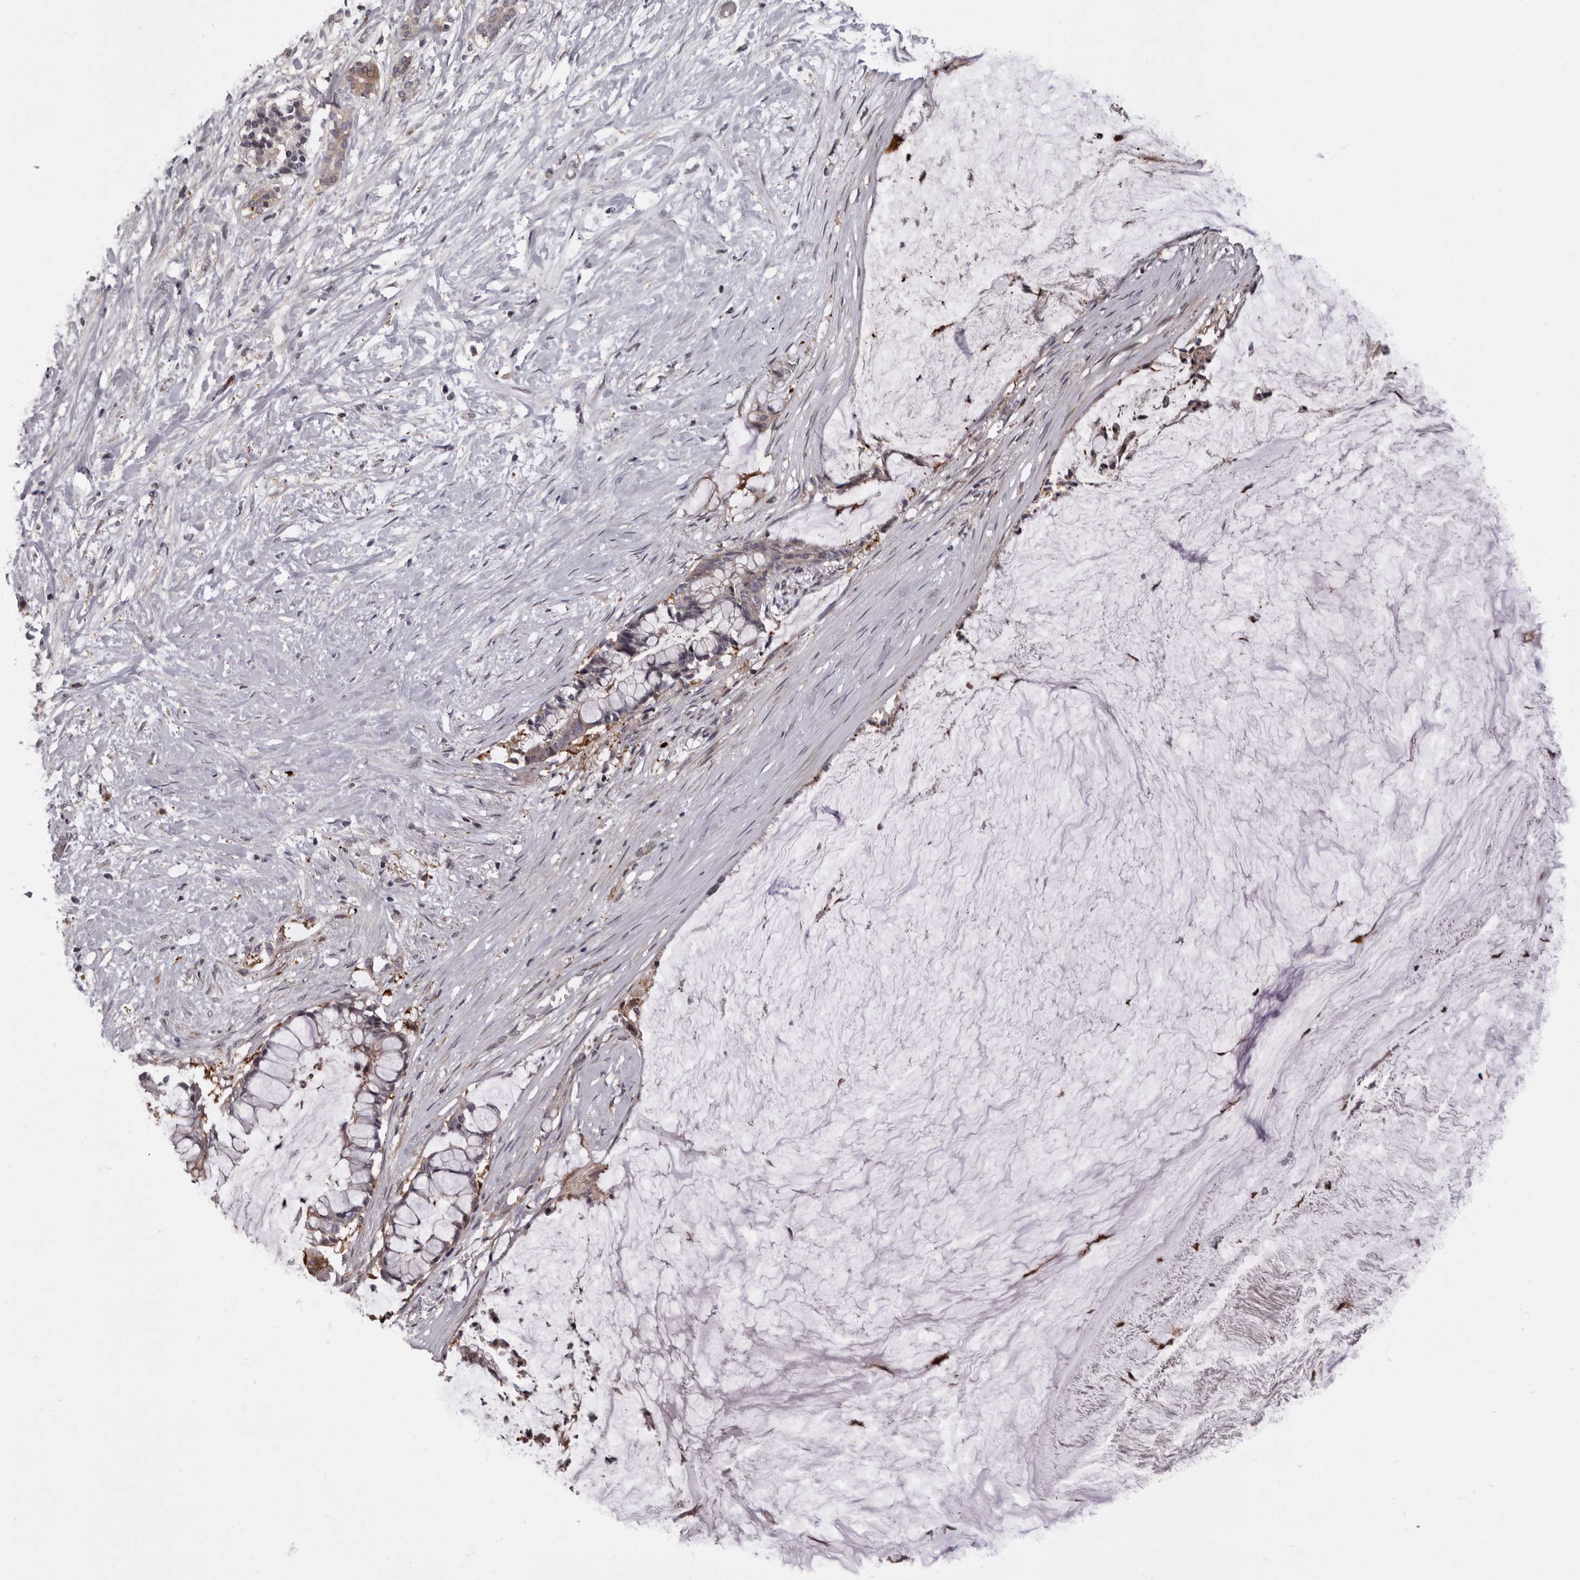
{"staining": {"intensity": "weak", "quantity": "25%-75%", "location": "cytoplasmic/membranous"}, "tissue": "pancreatic cancer", "cell_type": "Tumor cells", "image_type": "cancer", "snomed": [{"axis": "morphology", "description": "Adenocarcinoma, NOS"}, {"axis": "topography", "description": "Pancreas"}], "caption": "Immunohistochemistry photomicrograph of neoplastic tissue: pancreatic cancer stained using immunohistochemistry demonstrates low levels of weak protein expression localized specifically in the cytoplasmic/membranous of tumor cells, appearing as a cytoplasmic/membranous brown color.", "gene": "FGFR4", "patient": {"sex": "male", "age": 41}}